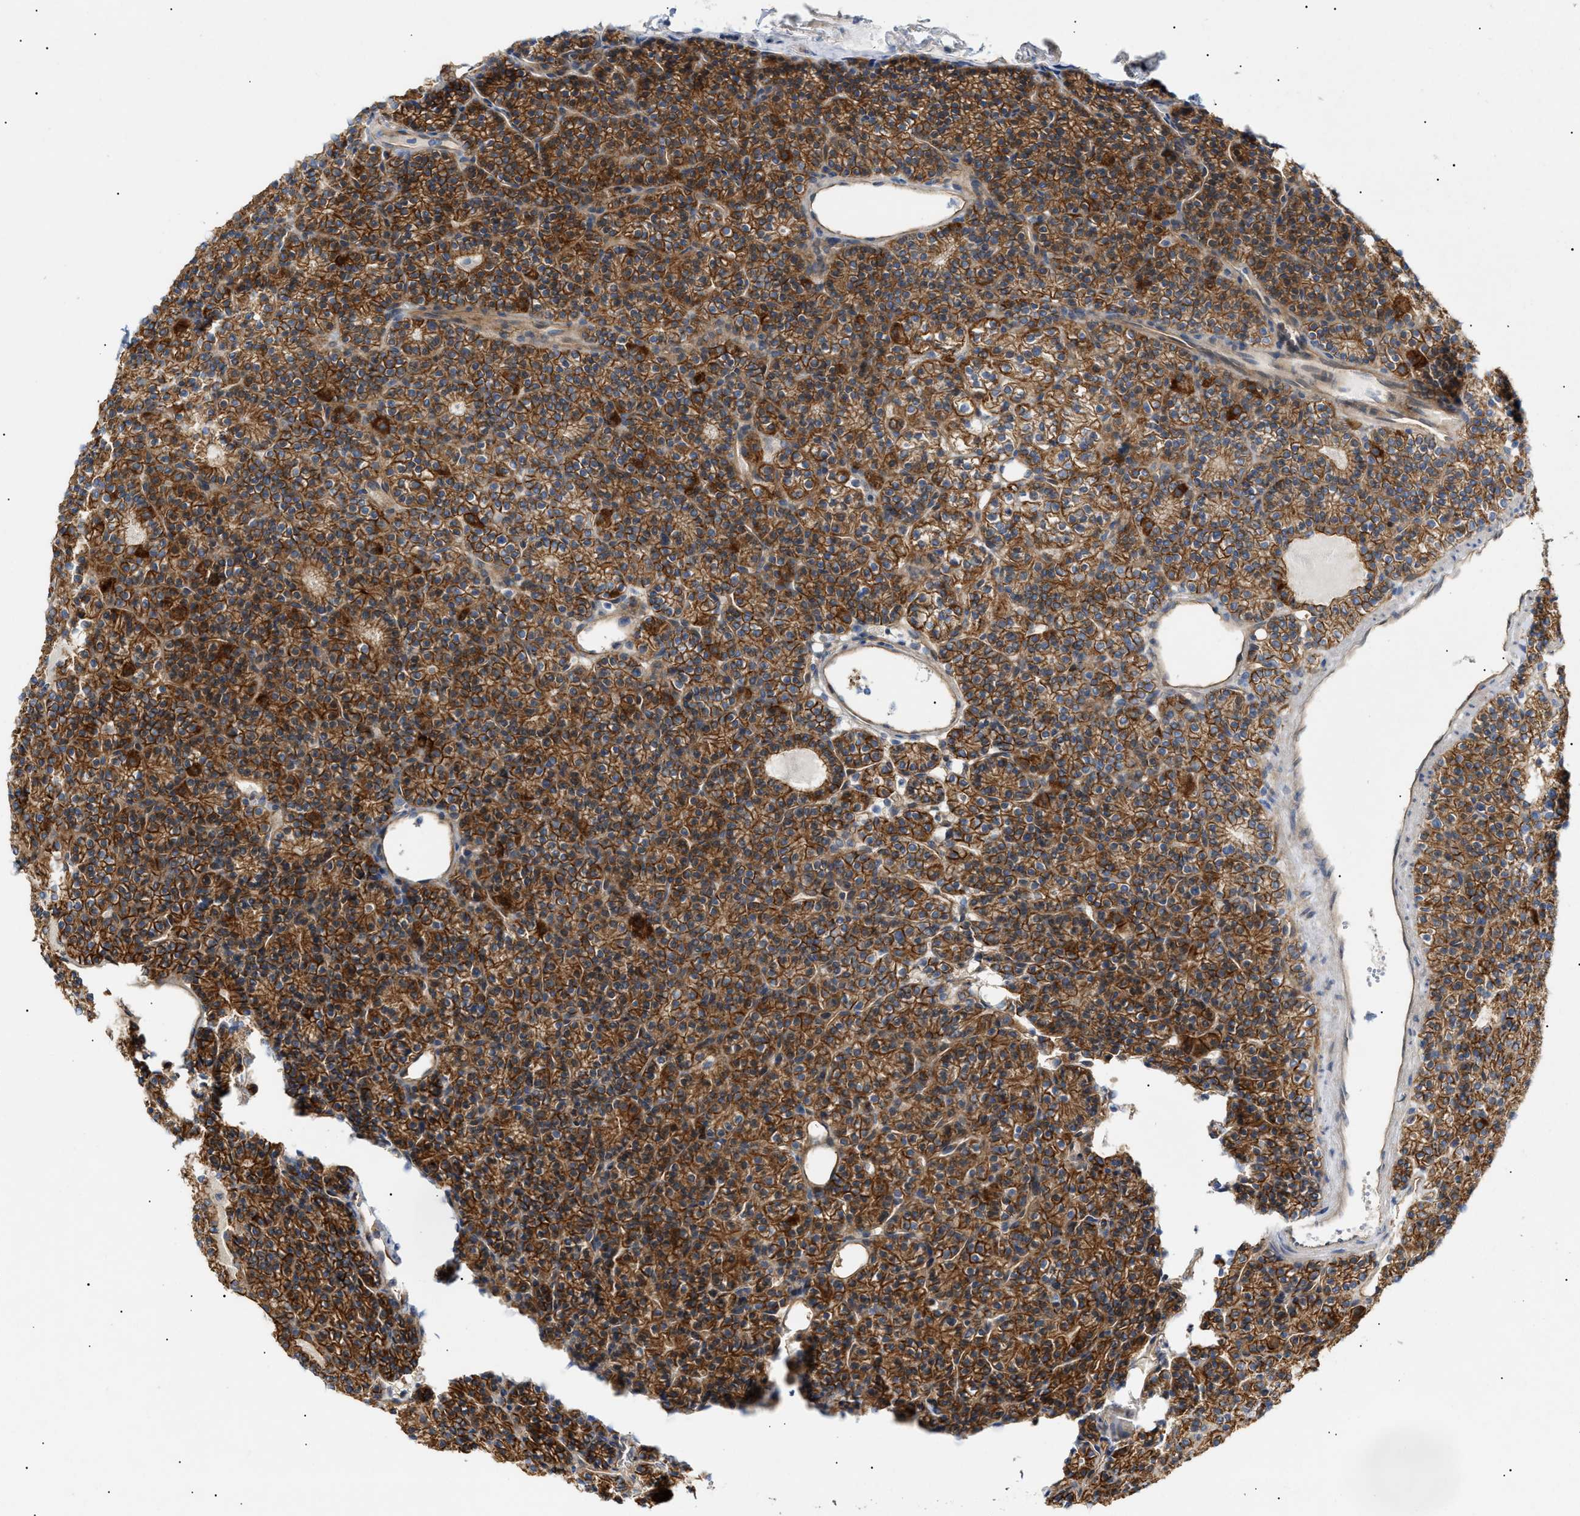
{"staining": {"intensity": "strong", "quantity": ">75%", "location": "cytoplasmic/membranous"}, "tissue": "parathyroid gland", "cell_type": "Glandular cells", "image_type": "normal", "snomed": [{"axis": "morphology", "description": "Normal tissue, NOS"}, {"axis": "morphology", "description": "Adenoma, NOS"}, {"axis": "topography", "description": "Parathyroid gland"}], "caption": "Unremarkable parathyroid gland shows strong cytoplasmic/membranous expression in about >75% of glandular cells.", "gene": "ZFHX2", "patient": {"sex": "female", "age": 64}}